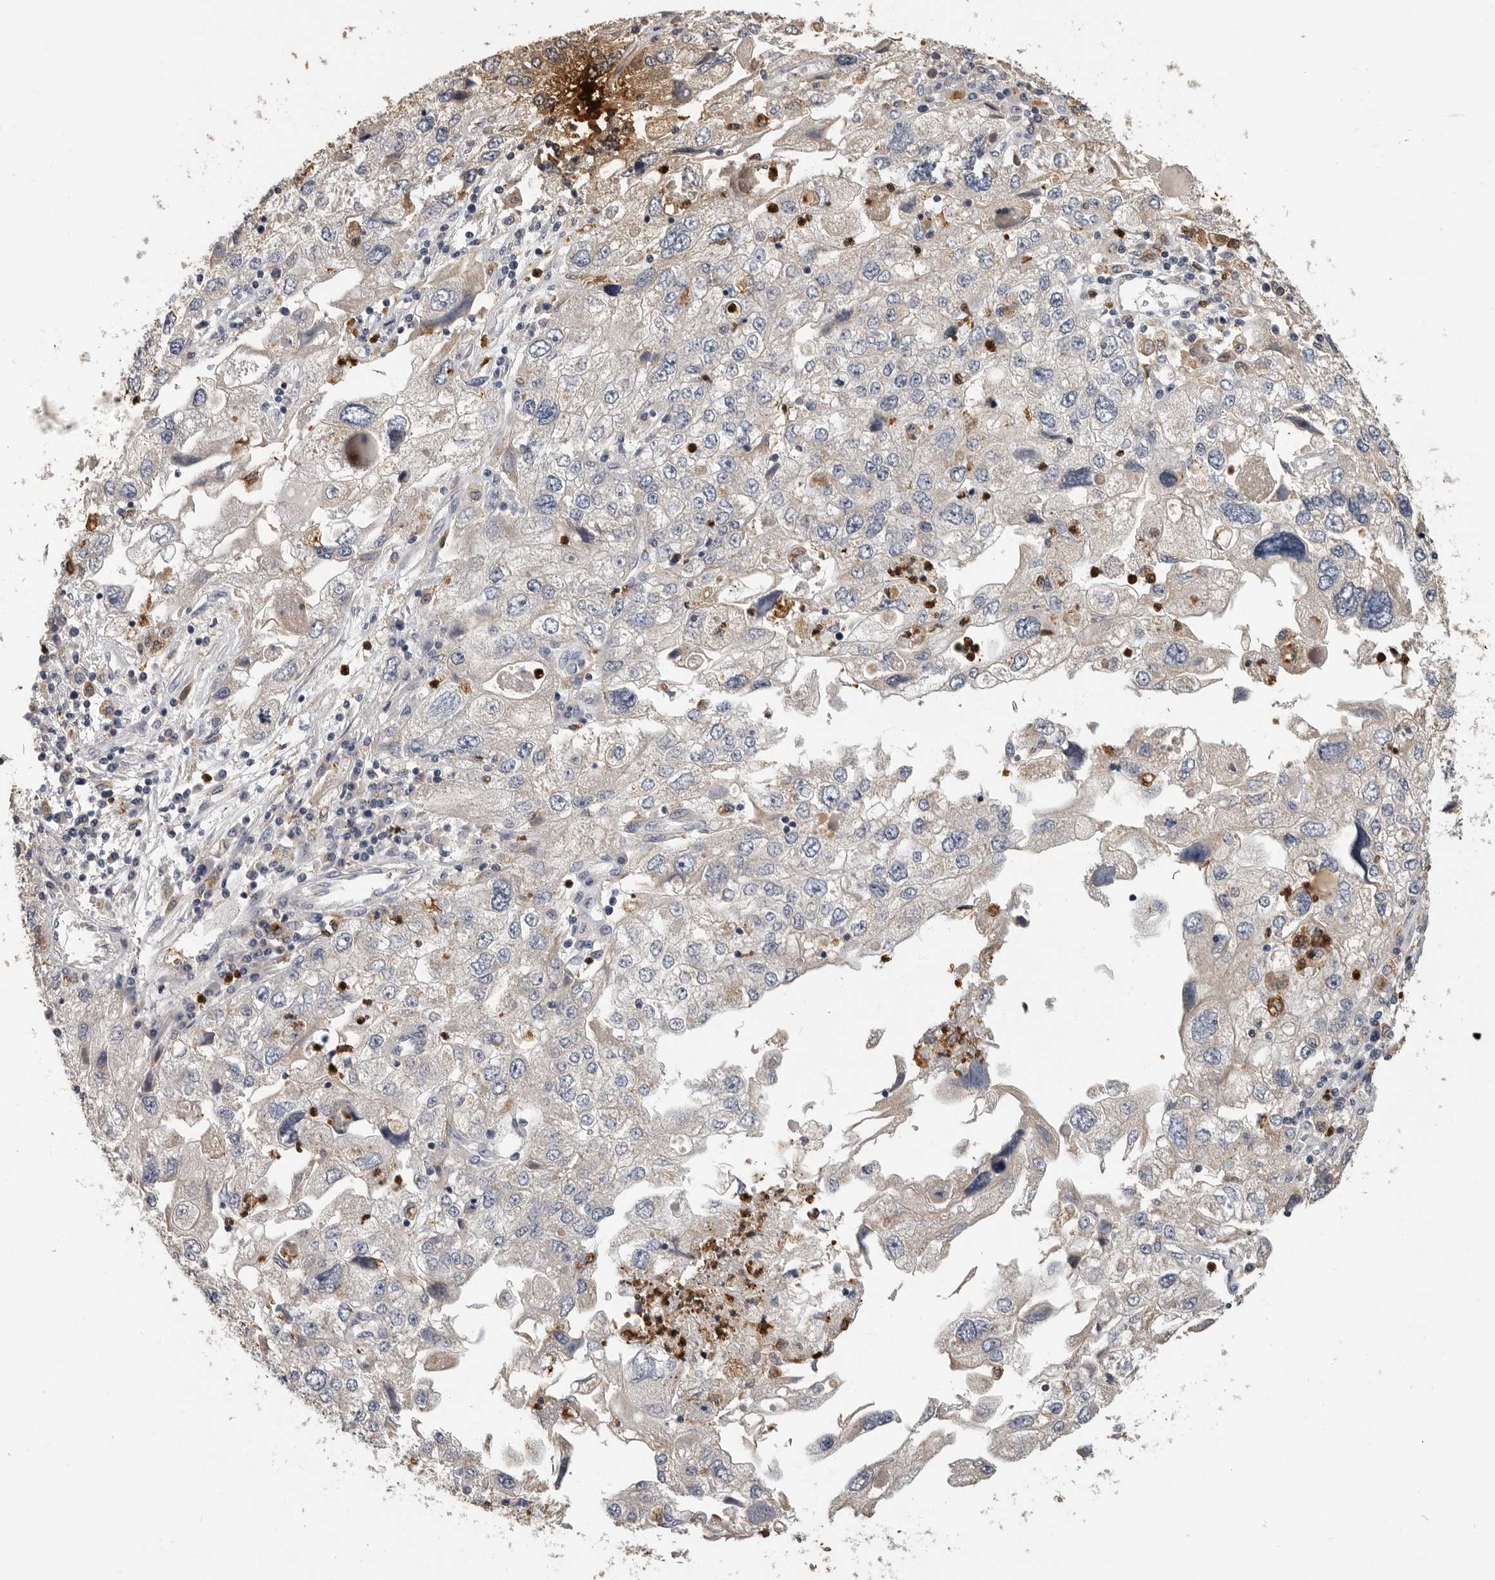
{"staining": {"intensity": "negative", "quantity": "none", "location": "none"}, "tissue": "endometrial cancer", "cell_type": "Tumor cells", "image_type": "cancer", "snomed": [{"axis": "morphology", "description": "Adenocarcinoma, NOS"}, {"axis": "topography", "description": "Endometrium"}], "caption": "Immunohistochemistry (IHC) of human endometrial adenocarcinoma reveals no expression in tumor cells.", "gene": "LTBR", "patient": {"sex": "female", "age": 49}}